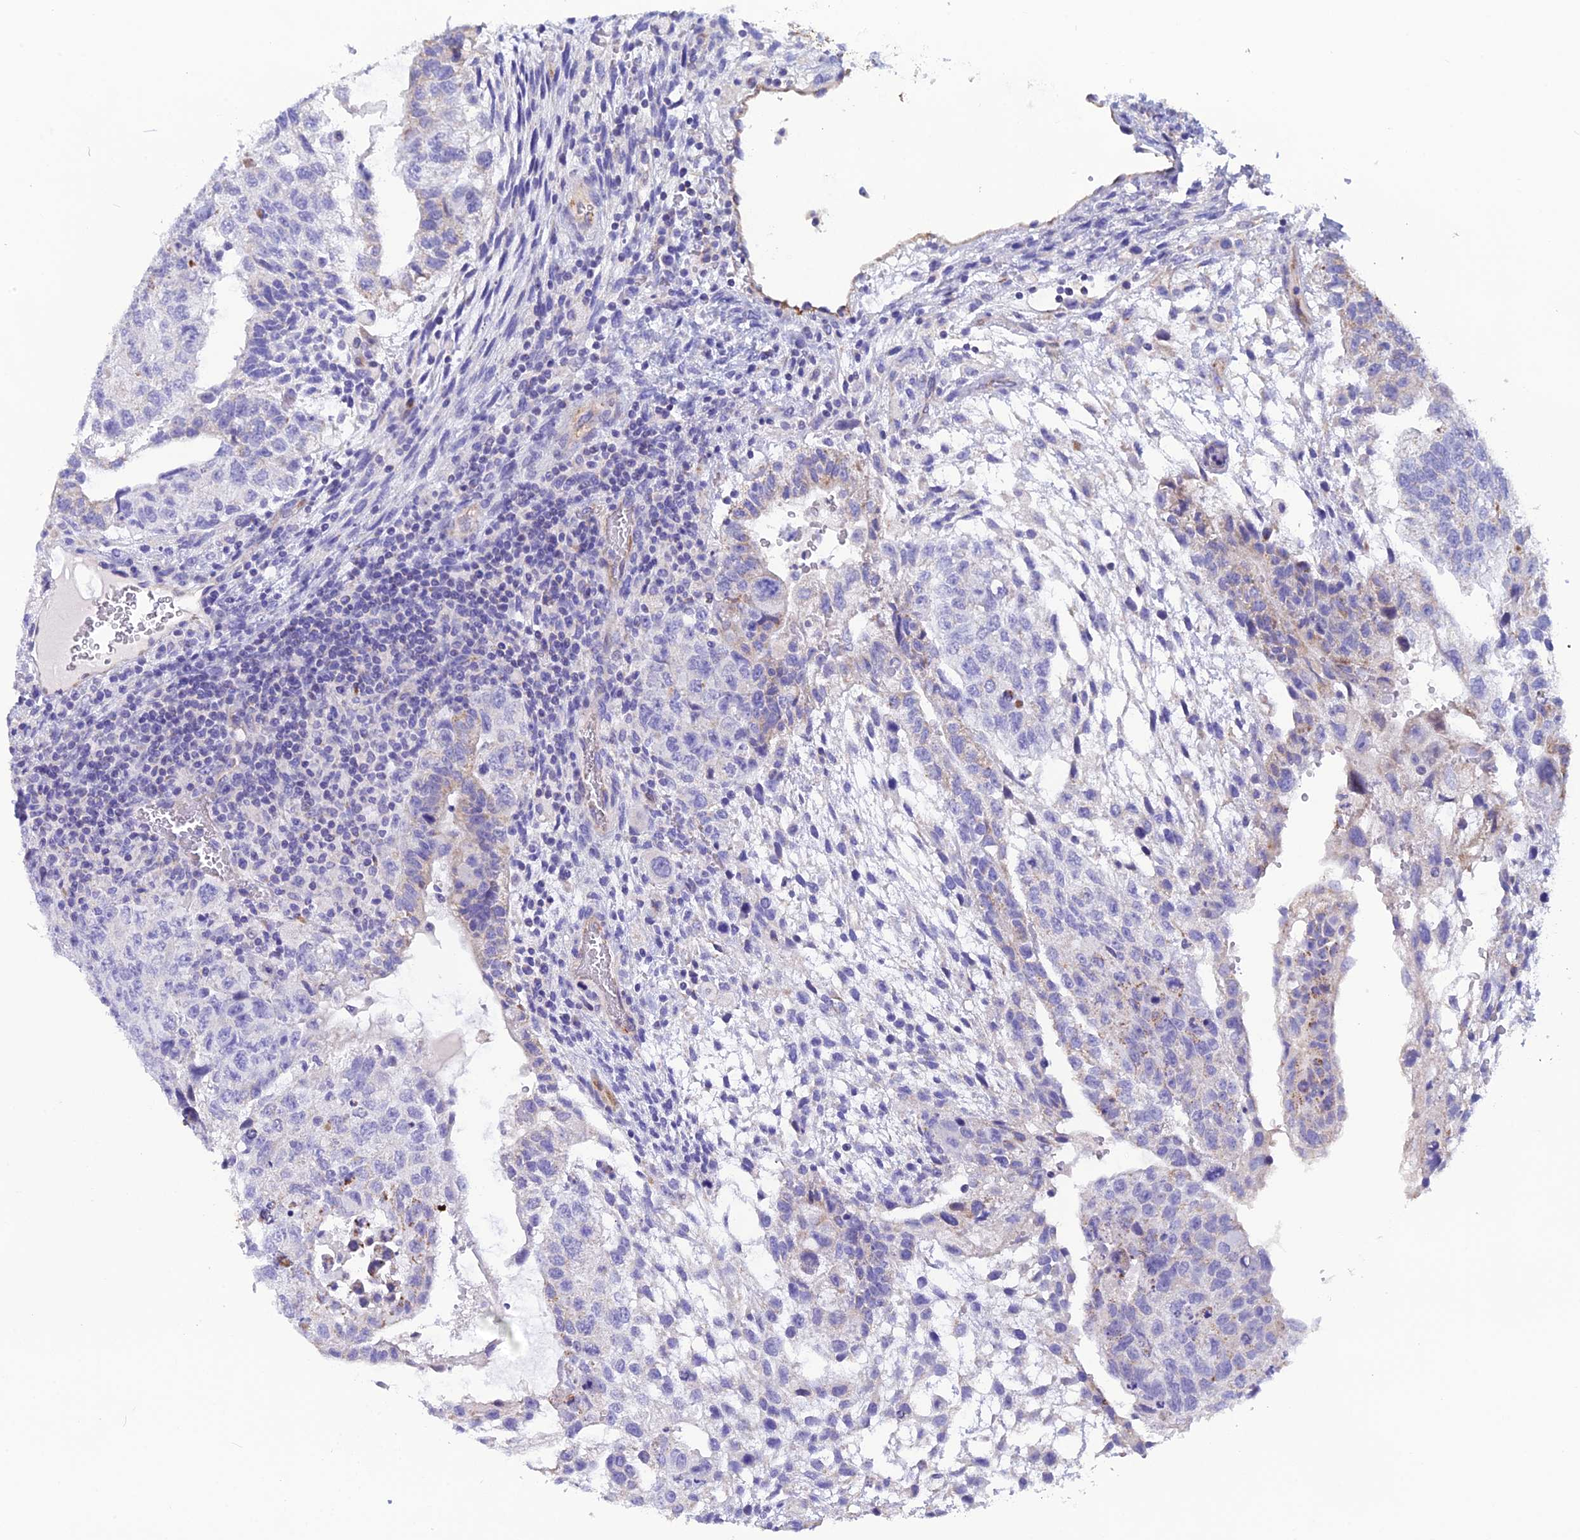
{"staining": {"intensity": "negative", "quantity": "none", "location": "none"}, "tissue": "testis cancer", "cell_type": "Tumor cells", "image_type": "cancer", "snomed": [{"axis": "morphology", "description": "Normal tissue, NOS"}, {"axis": "morphology", "description": "Carcinoma, Embryonal, NOS"}, {"axis": "topography", "description": "Testis"}], "caption": "IHC photomicrograph of neoplastic tissue: embryonal carcinoma (testis) stained with DAB exhibits no significant protein positivity in tumor cells.", "gene": "POMGNT1", "patient": {"sex": "male", "age": 36}}